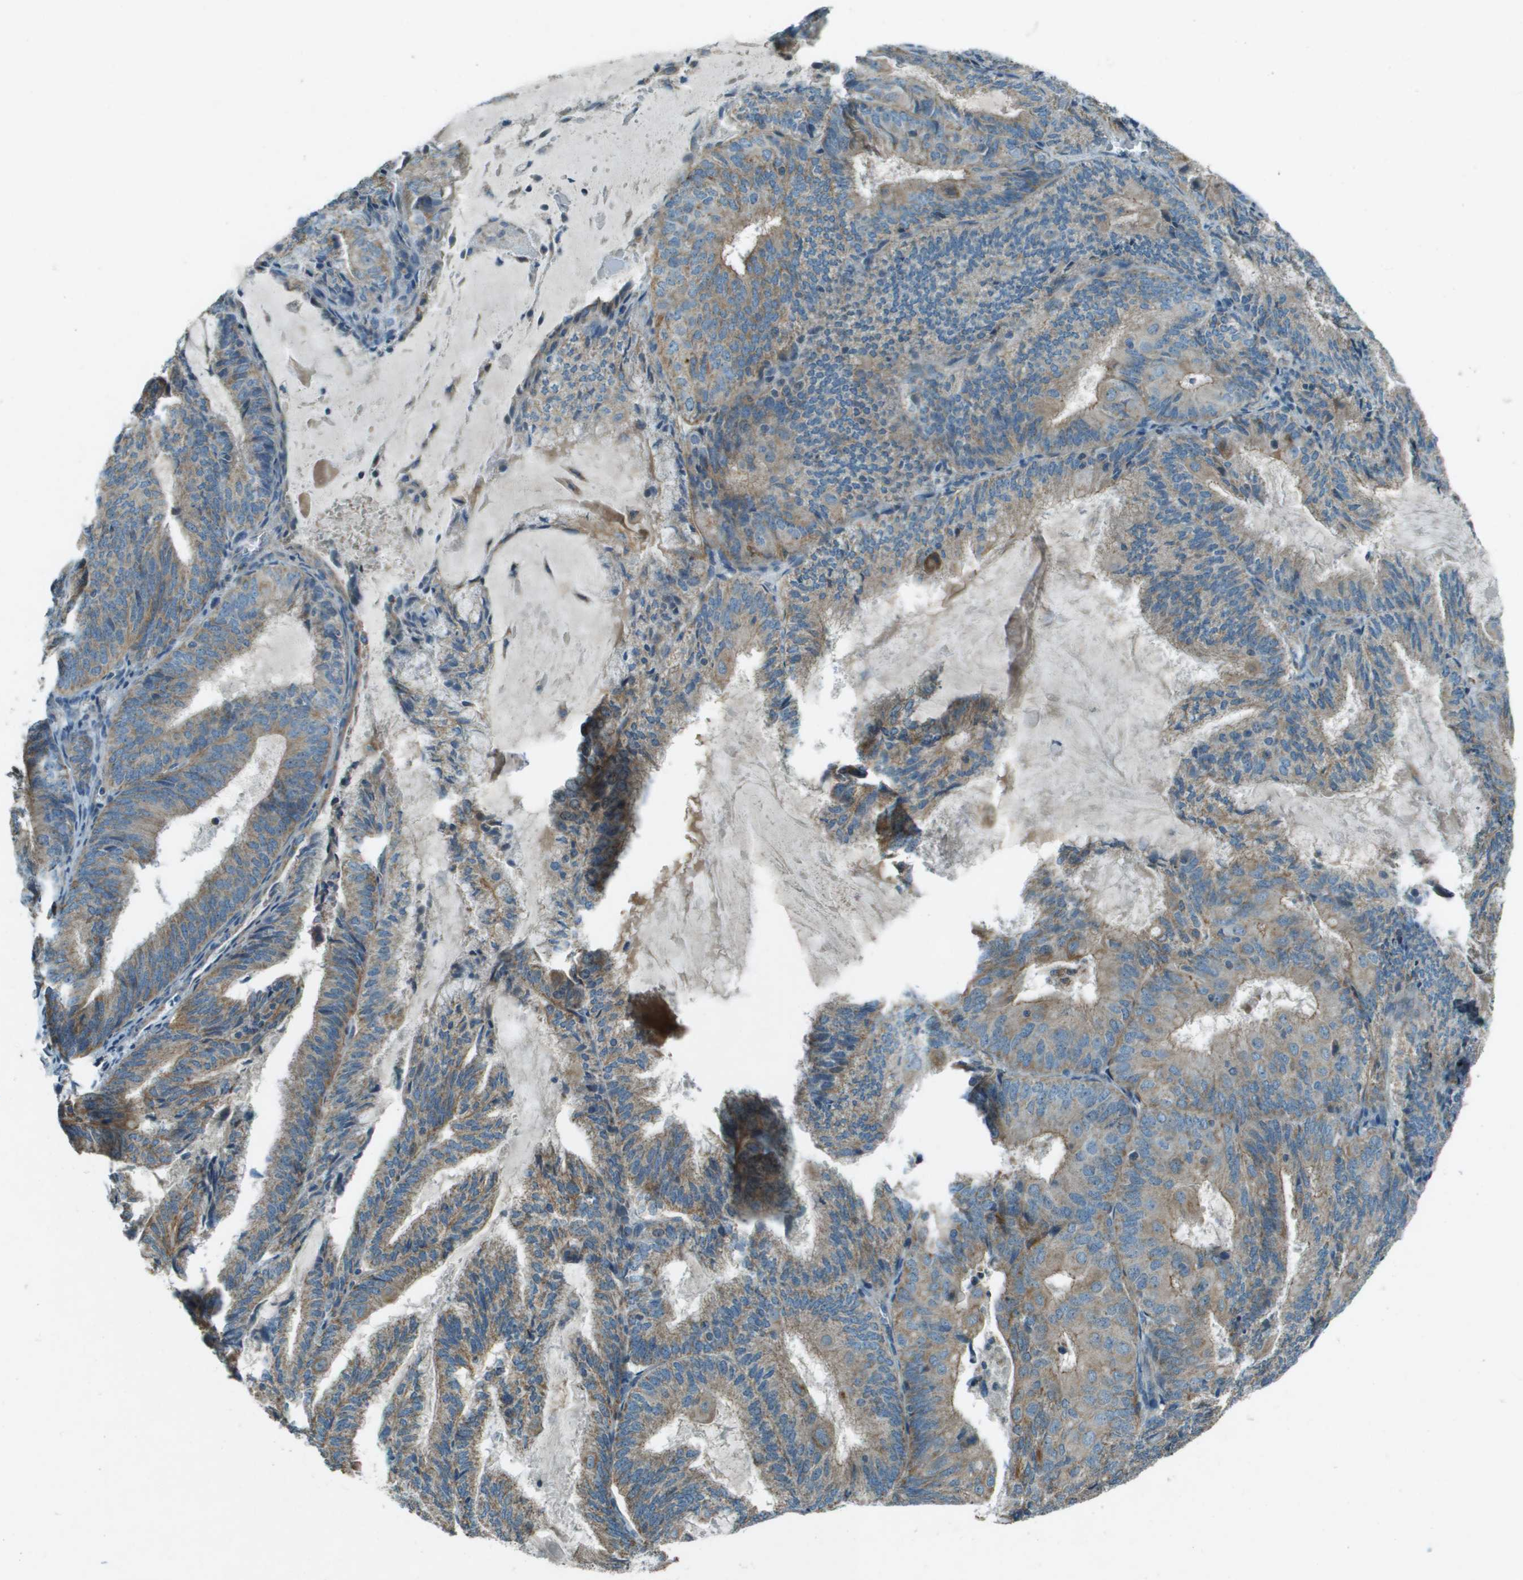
{"staining": {"intensity": "moderate", "quantity": ">75%", "location": "cytoplasmic/membranous"}, "tissue": "endometrial cancer", "cell_type": "Tumor cells", "image_type": "cancer", "snomed": [{"axis": "morphology", "description": "Adenocarcinoma, NOS"}, {"axis": "topography", "description": "Endometrium"}], "caption": "Endometrial adenocarcinoma was stained to show a protein in brown. There is medium levels of moderate cytoplasmic/membranous staining in about >75% of tumor cells.", "gene": "MIGA1", "patient": {"sex": "female", "age": 81}}